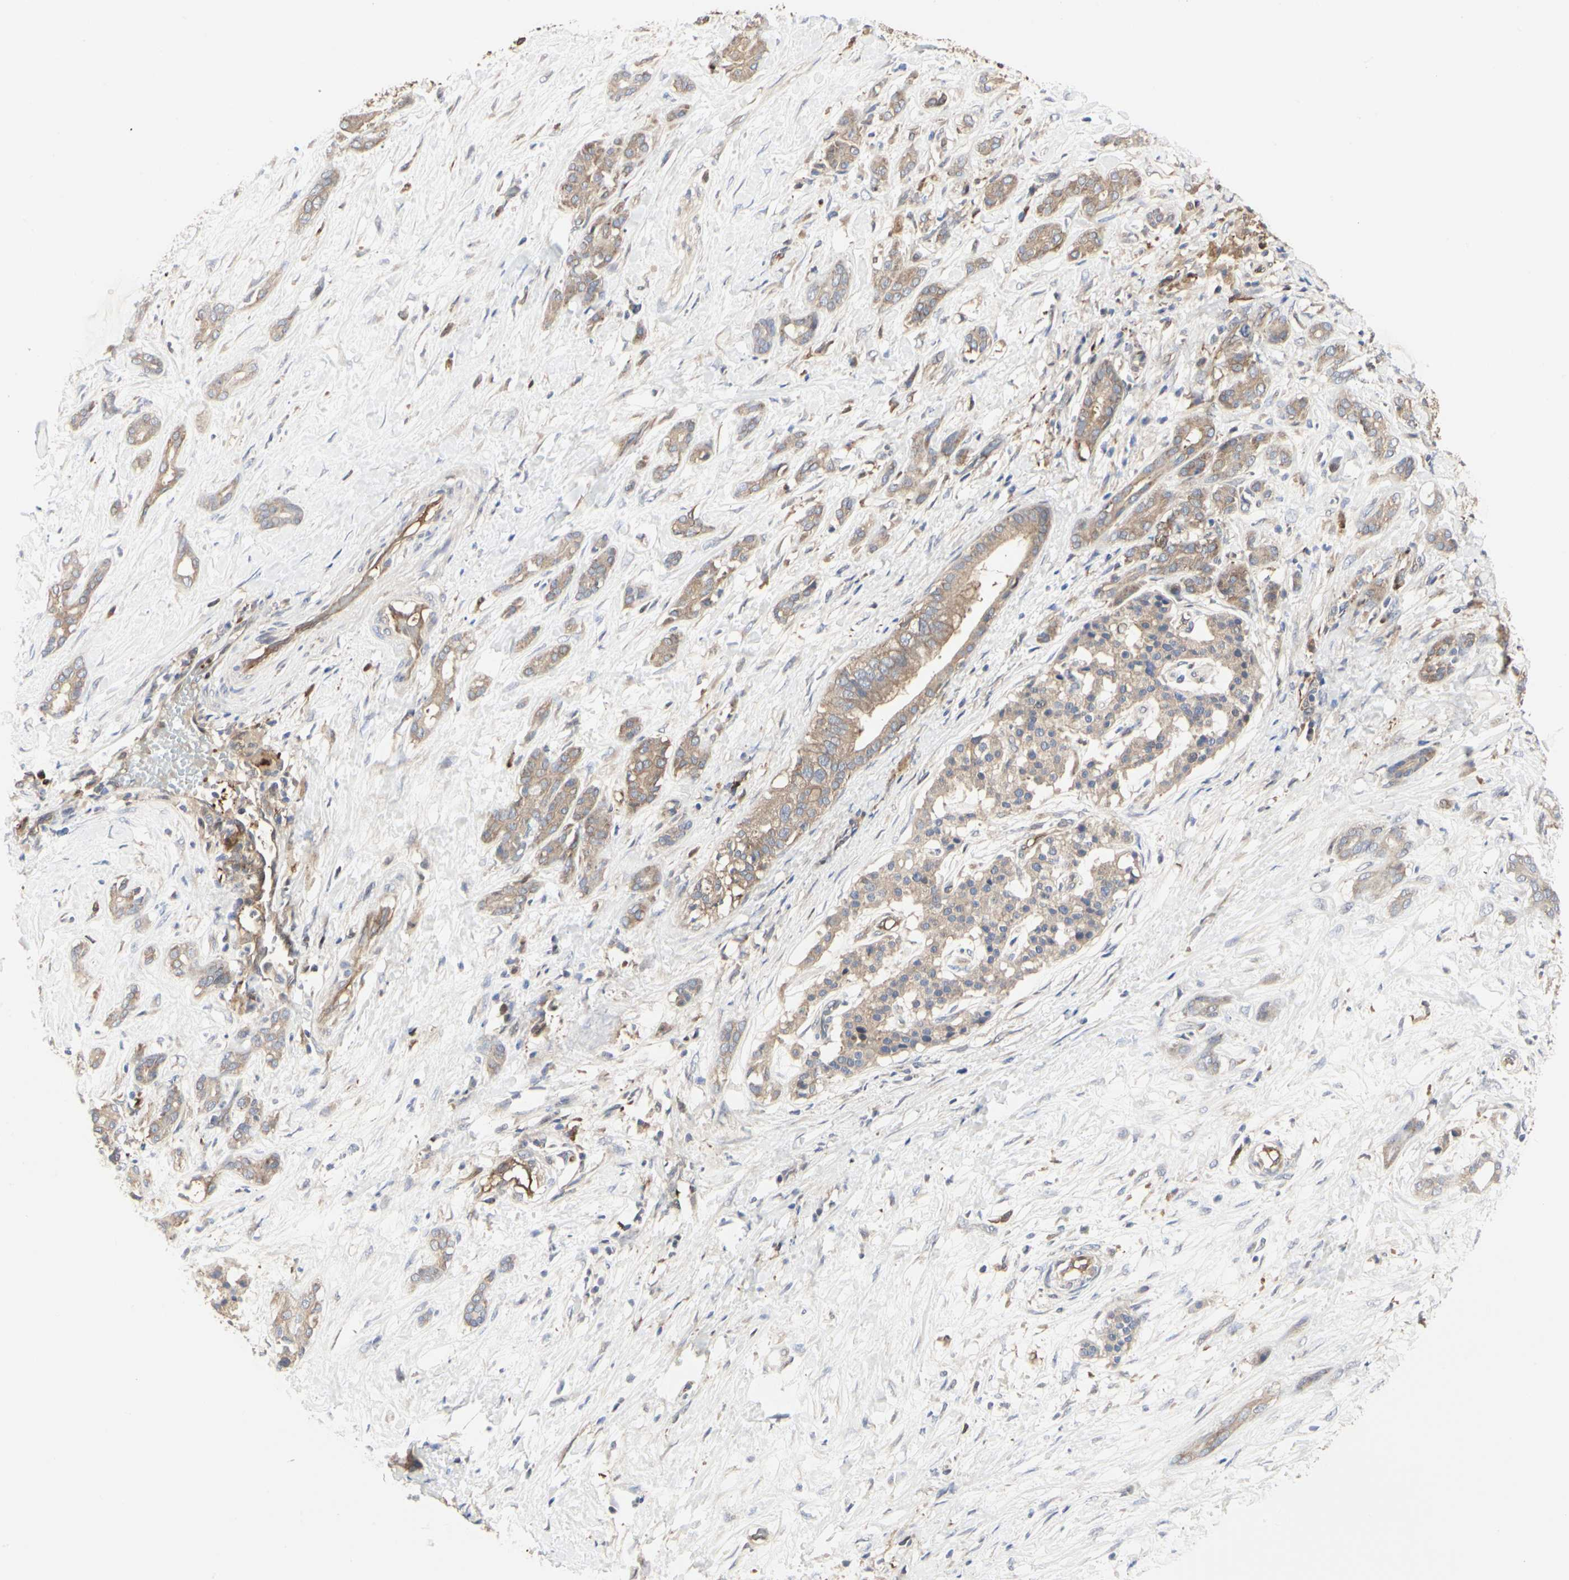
{"staining": {"intensity": "moderate", "quantity": ">75%", "location": "cytoplasmic/membranous"}, "tissue": "pancreatic cancer", "cell_type": "Tumor cells", "image_type": "cancer", "snomed": [{"axis": "morphology", "description": "Adenocarcinoma, NOS"}, {"axis": "topography", "description": "Pancreas"}], "caption": "Moderate cytoplasmic/membranous positivity is seen in approximately >75% of tumor cells in pancreatic adenocarcinoma.", "gene": "C3orf52", "patient": {"sex": "male", "age": 41}}